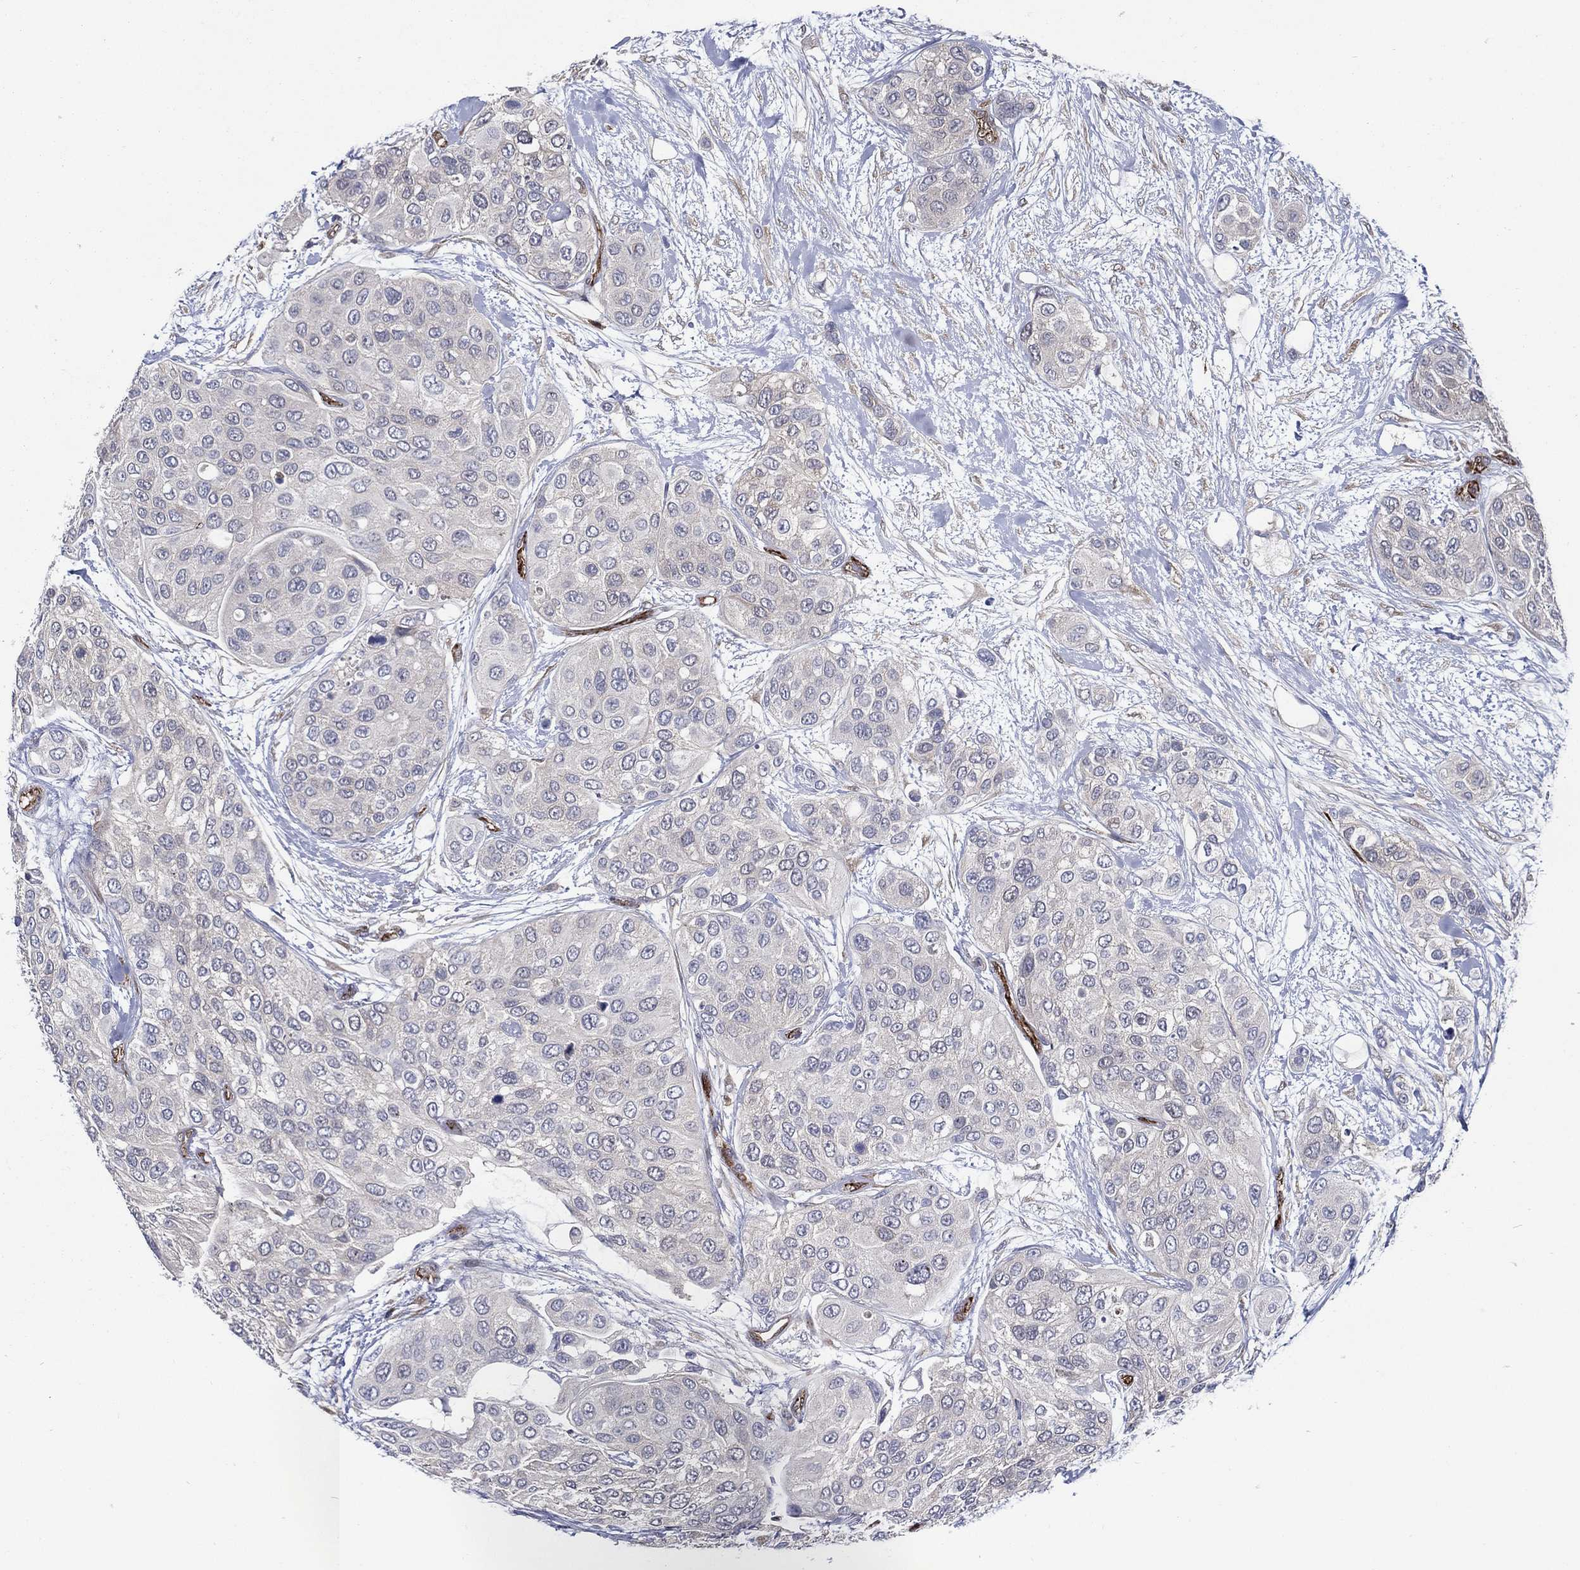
{"staining": {"intensity": "negative", "quantity": "none", "location": "none"}, "tissue": "urothelial cancer", "cell_type": "Tumor cells", "image_type": "cancer", "snomed": [{"axis": "morphology", "description": "Urothelial carcinoma, High grade"}, {"axis": "topography", "description": "Urinary bladder"}], "caption": "Urothelial cancer was stained to show a protein in brown. There is no significant staining in tumor cells.", "gene": "ARHGAP11A", "patient": {"sex": "male", "age": 77}}